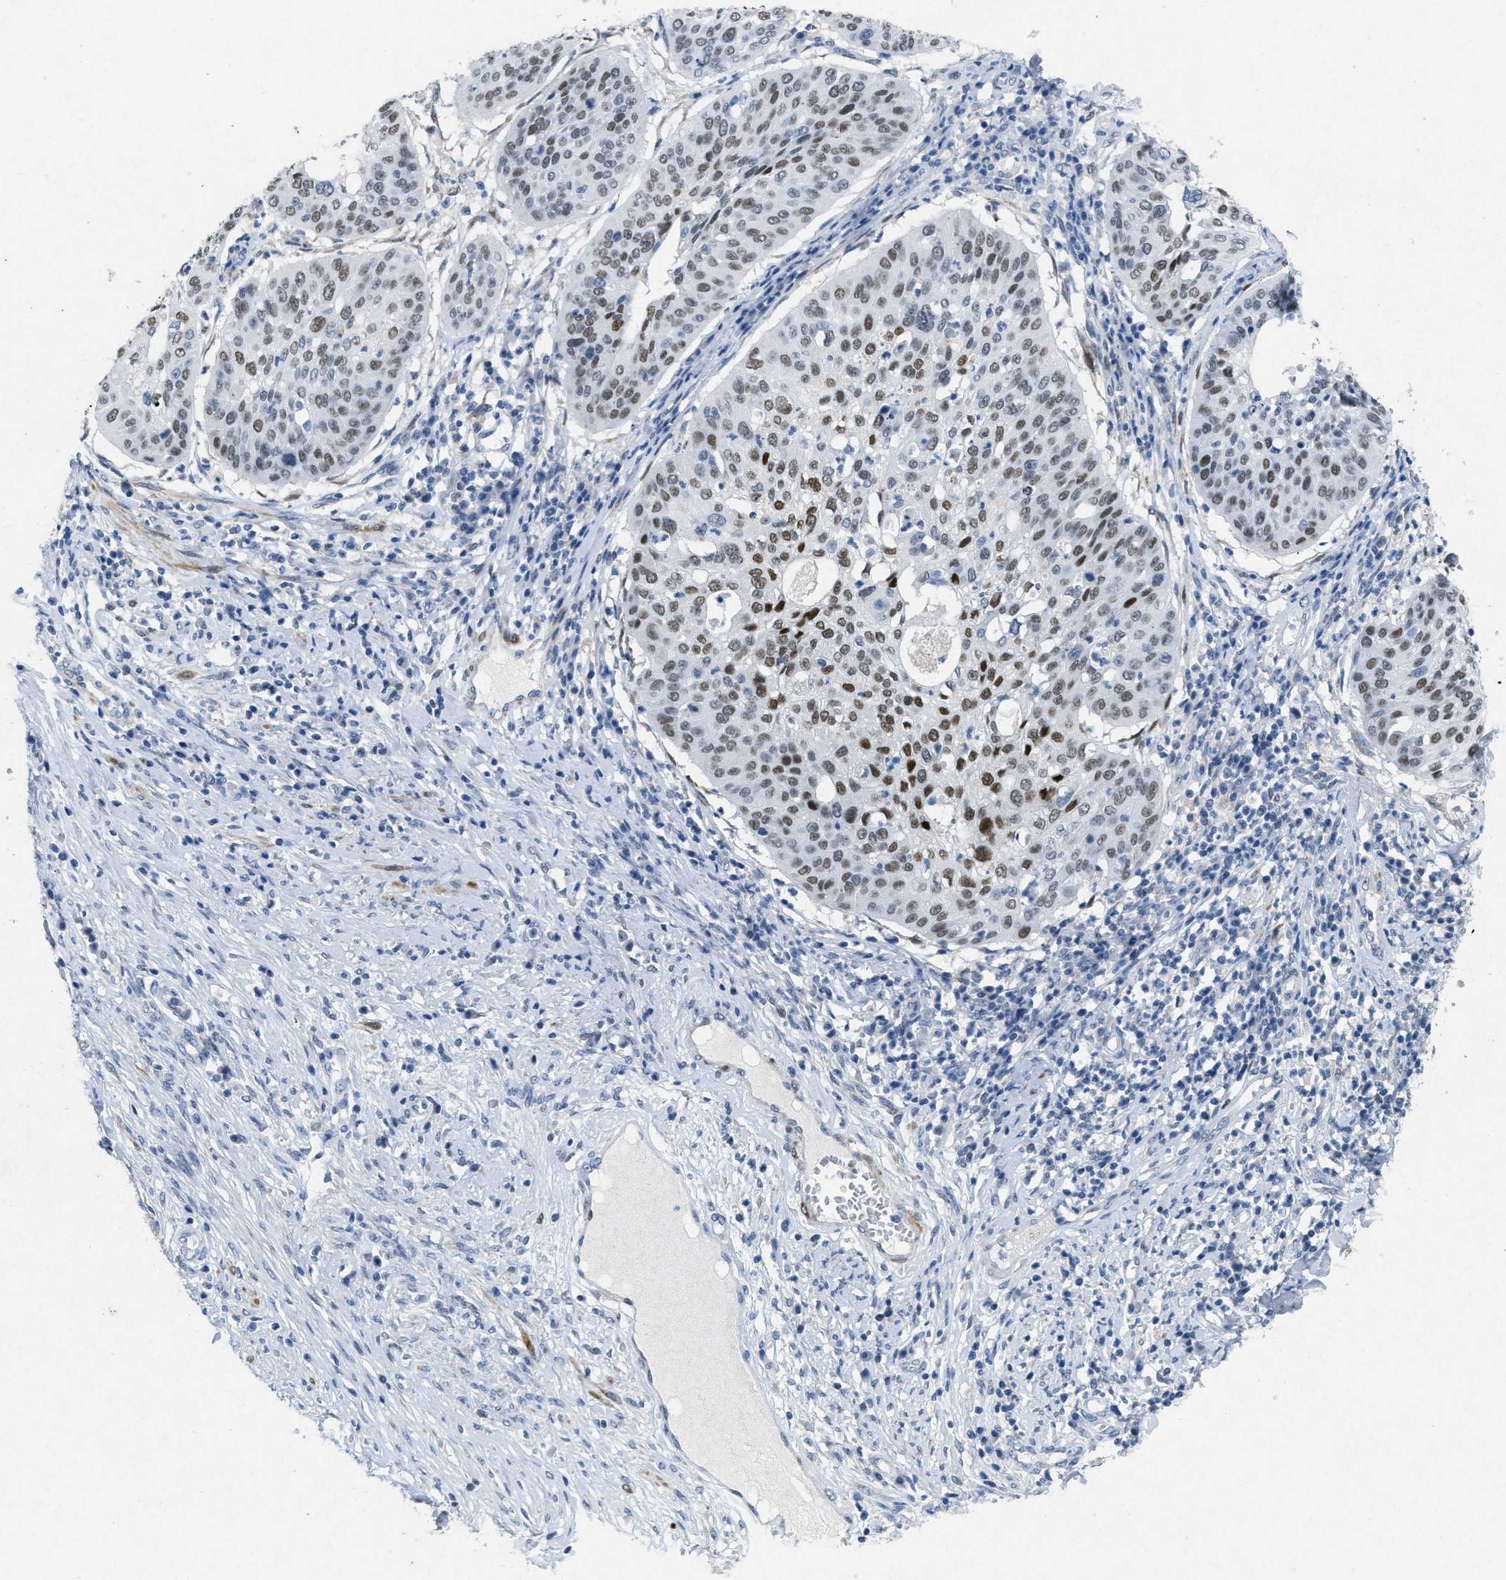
{"staining": {"intensity": "moderate", "quantity": ">75%", "location": "nuclear"}, "tissue": "cervical cancer", "cell_type": "Tumor cells", "image_type": "cancer", "snomed": [{"axis": "morphology", "description": "Normal tissue, NOS"}, {"axis": "morphology", "description": "Squamous cell carcinoma, NOS"}, {"axis": "topography", "description": "Cervix"}], "caption": "Immunohistochemical staining of cervical squamous cell carcinoma demonstrates medium levels of moderate nuclear protein staining in about >75% of tumor cells.", "gene": "TASOR", "patient": {"sex": "female", "age": 39}}